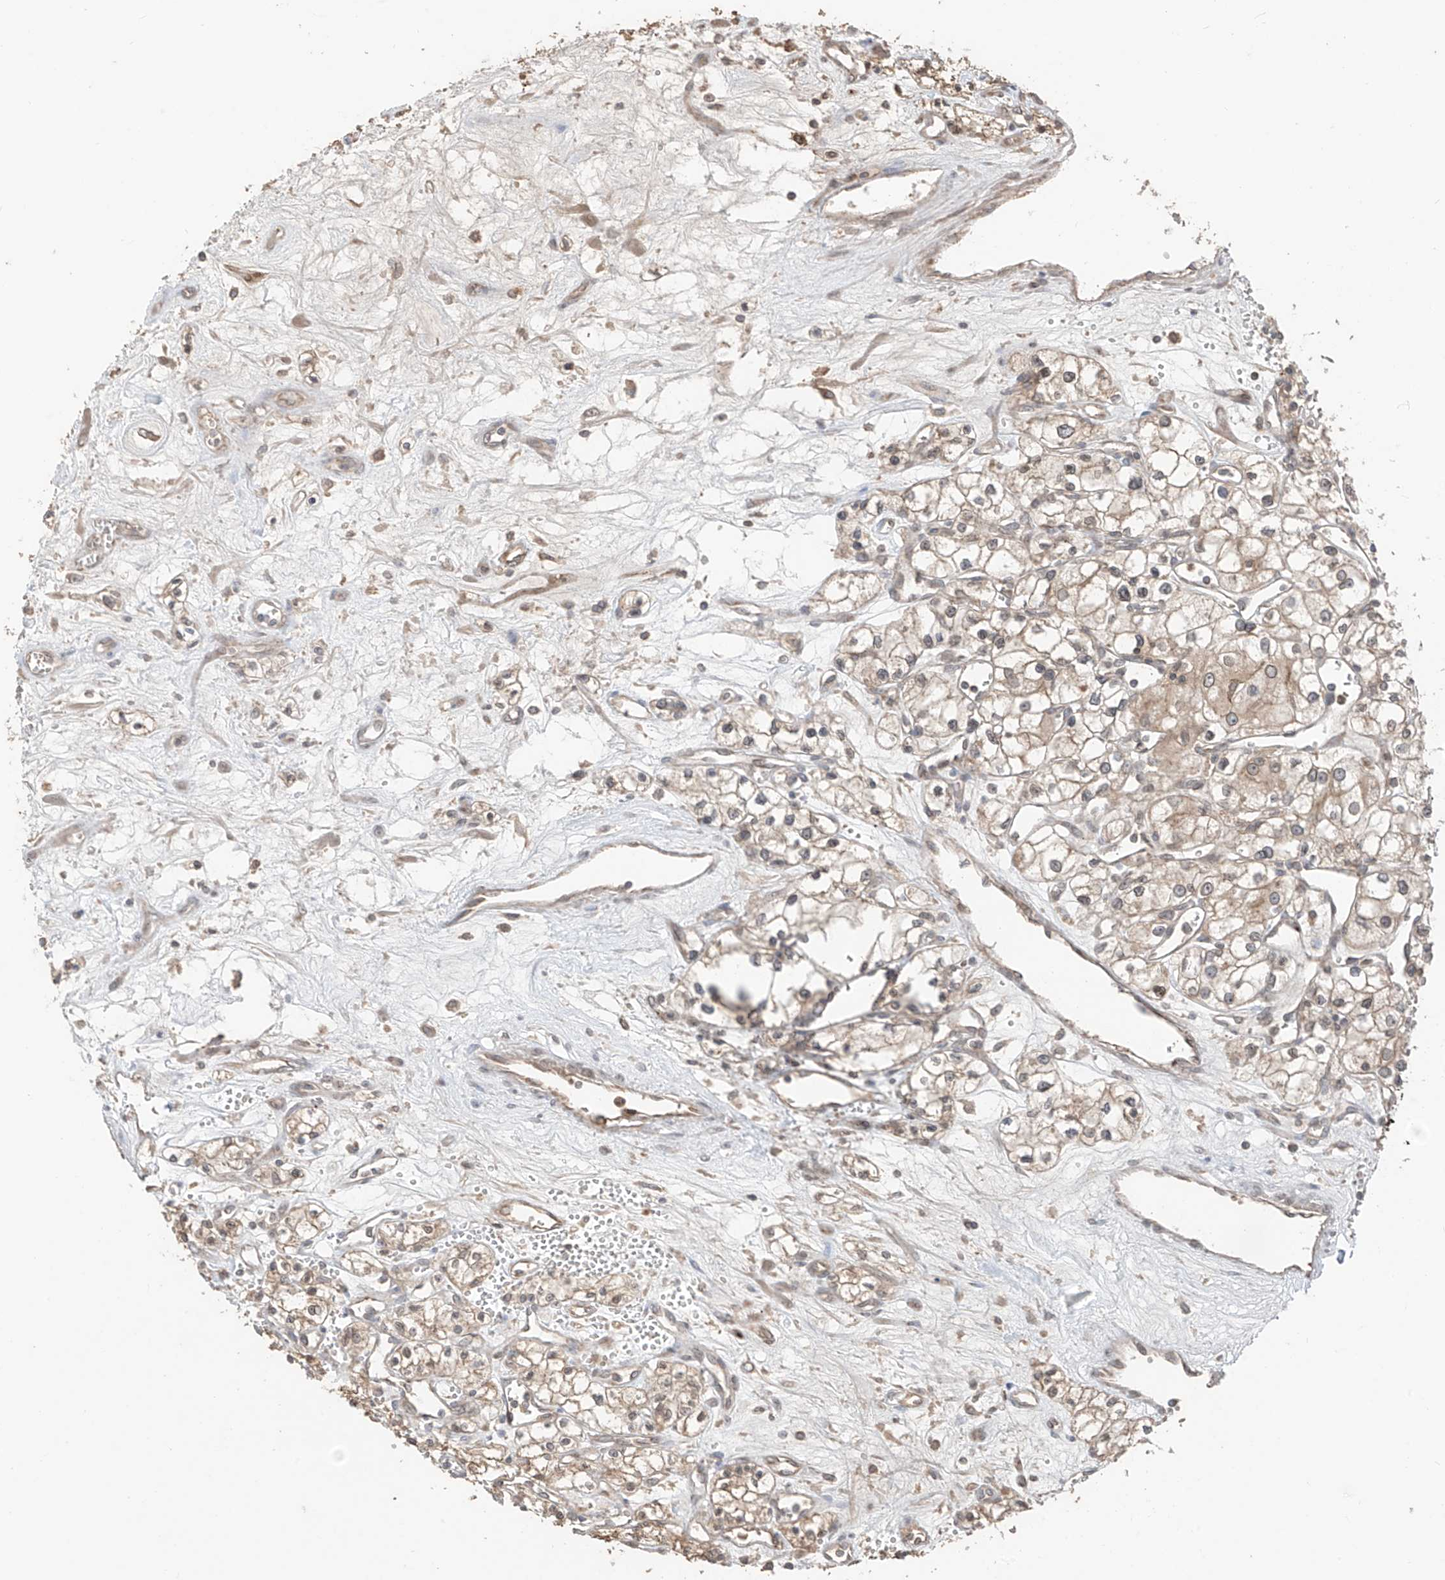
{"staining": {"intensity": "weak", "quantity": "25%-75%", "location": "cytoplasmic/membranous"}, "tissue": "renal cancer", "cell_type": "Tumor cells", "image_type": "cancer", "snomed": [{"axis": "morphology", "description": "Adenocarcinoma, NOS"}, {"axis": "topography", "description": "Kidney"}], "caption": "An image showing weak cytoplasmic/membranous positivity in about 25%-75% of tumor cells in renal cancer (adenocarcinoma), as visualized by brown immunohistochemical staining.", "gene": "AHCTF1", "patient": {"sex": "male", "age": 59}}